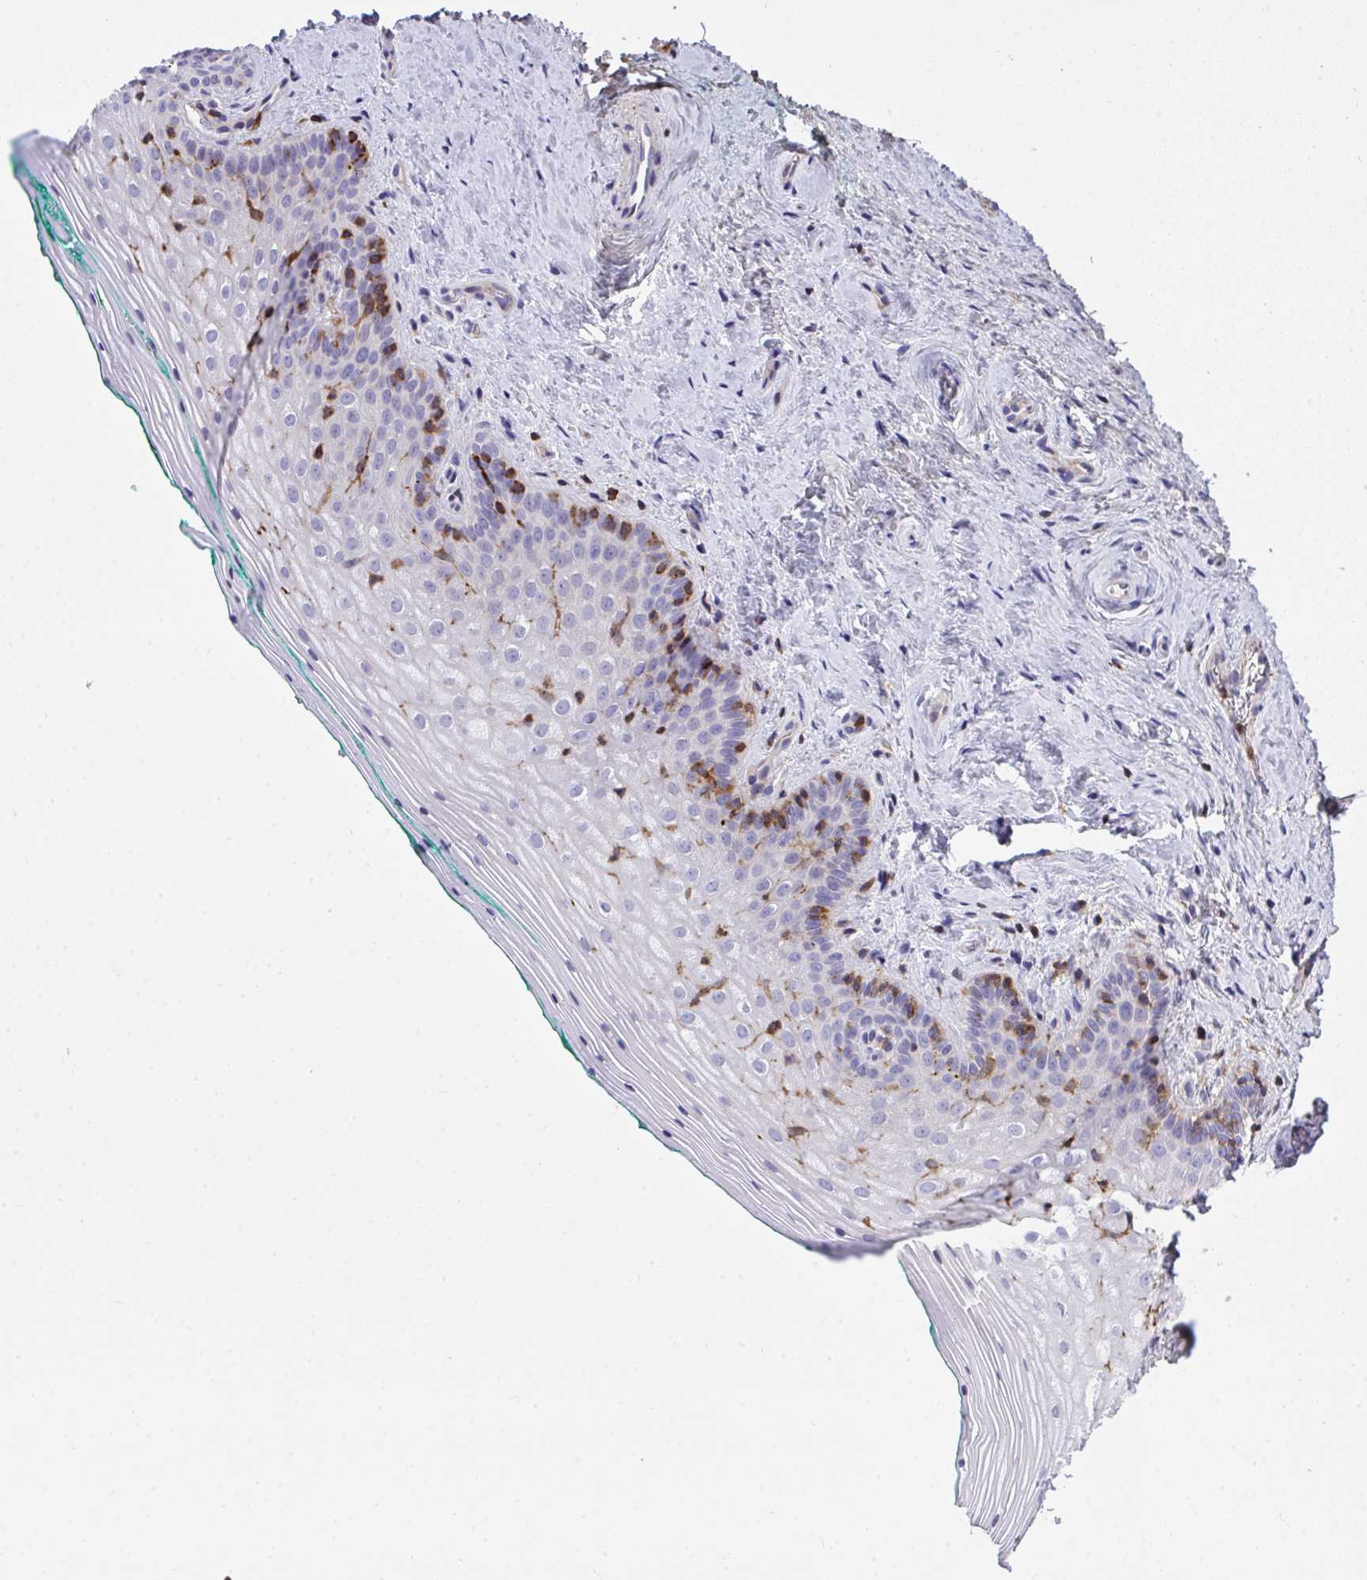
{"staining": {"intensity": "negative", "quantity": "none", "location": "none"}, "tissue": "vagina", "cell_type": "Squamous epithelial cells", "image_type": "normal", "snomed": [{"axis": "morphology", "description": "Normal tissue, NOS"}, {"axis": "topography", "description": "Vagina"}], "caption": "Immunohistochemistry of benign human vagina reveals no expression in squamous epithelial cells. The staining was performed using DAB (3,3'-diaminobenzidine) to visualize the protein expression in brown, while the nuclei were stained in blue with hematoxylin (Magnification: 20x).", "gene": "AP5M1", "patient": {"sex": "female", "age": 45}}